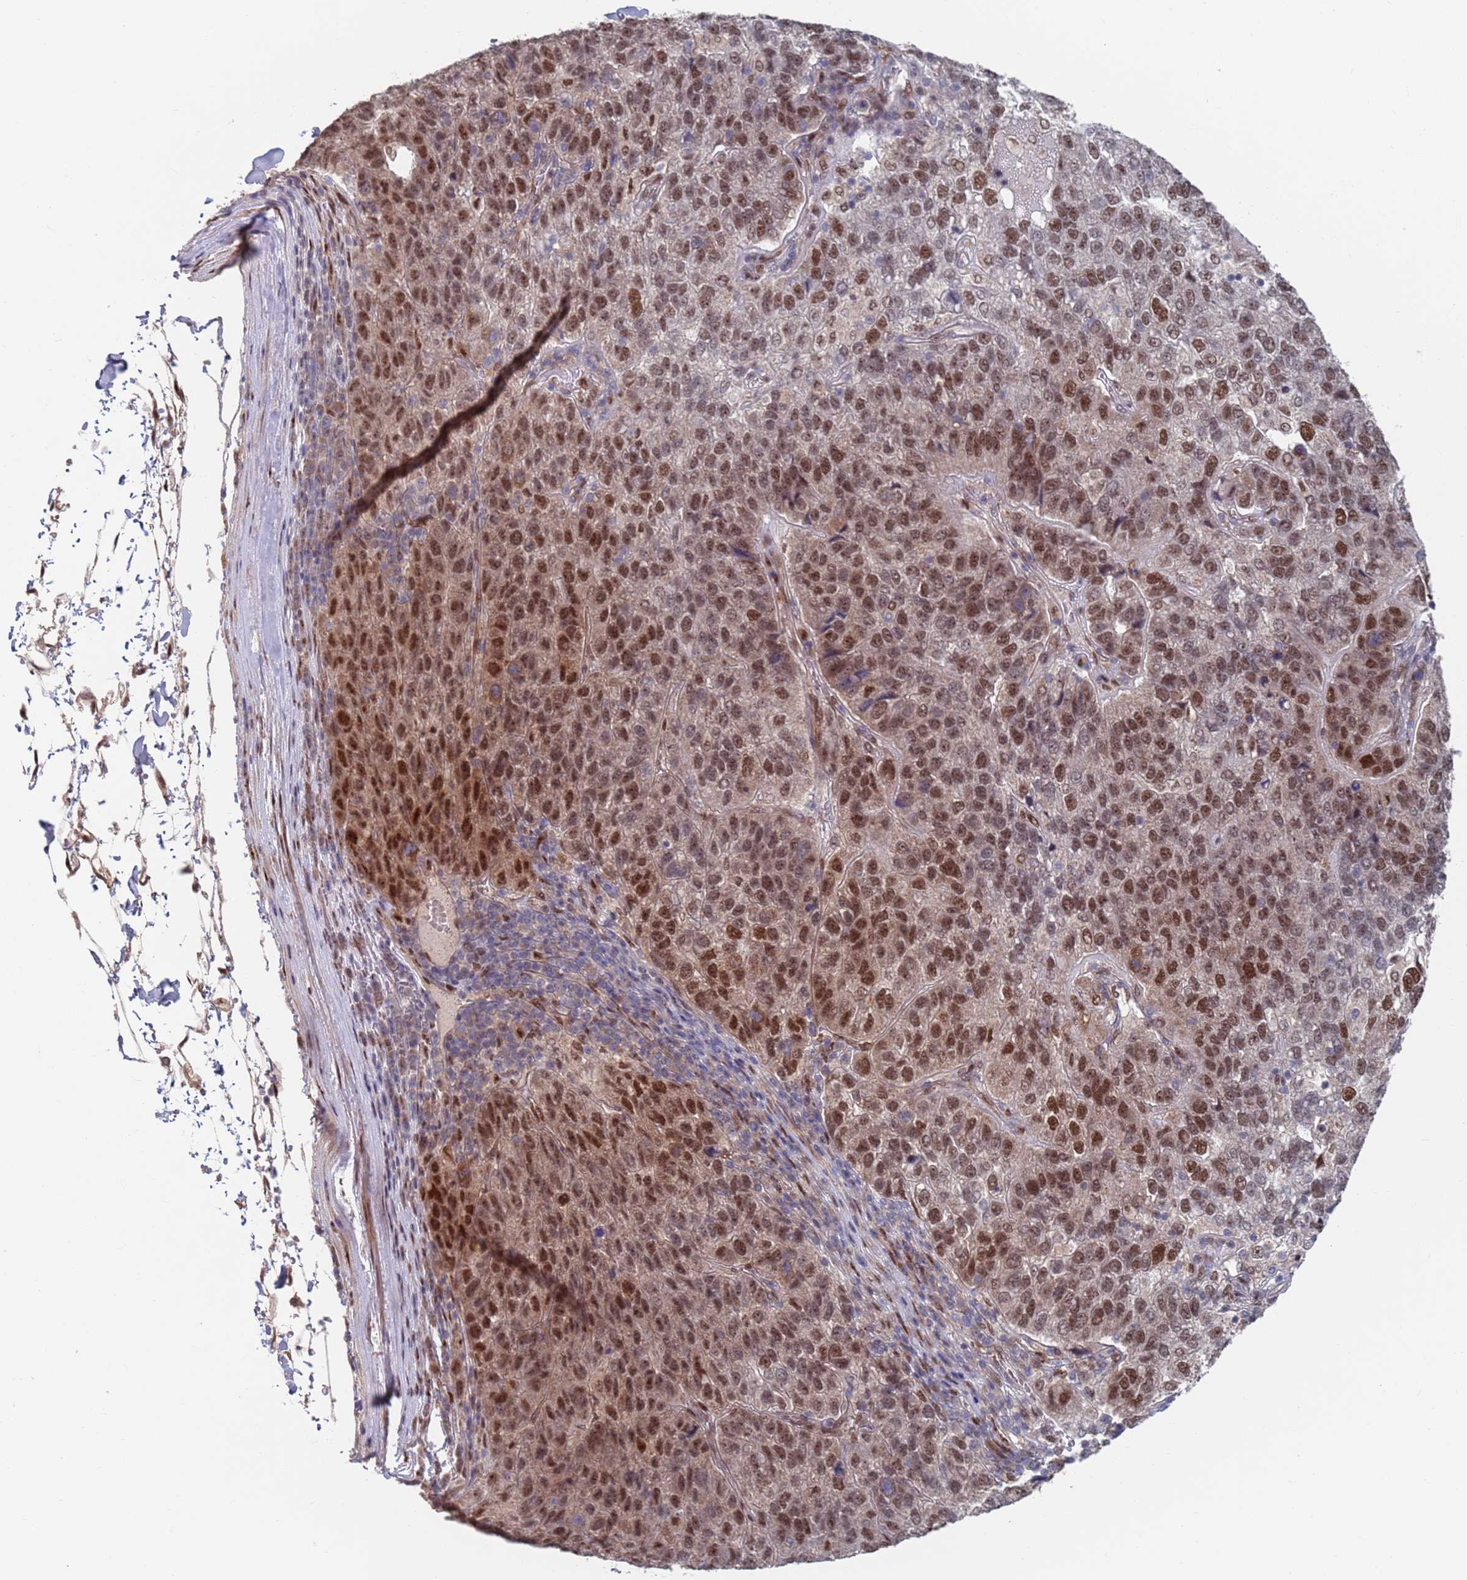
{"staining": {"intensity": "moderate", "quantity": ">75%", "location": "nuclear"}, "tissue": "pancreatic cancer", "cell_type": "Tumor cells", "image_type": "cancer", "snomed": [{"axis": "morphology", "description": "Adenocarcinoma, NOS"}, {"axis": "topography", "description": "Pancreas"}], "caption": "This image exhibits IHC staining of adenocarcinoma (pancreatic), with medium moderate nuclear staining in approximately >75% of tumor cells.", "gene": "RPP25", "patient": {"sex": "female", "age": 61}}